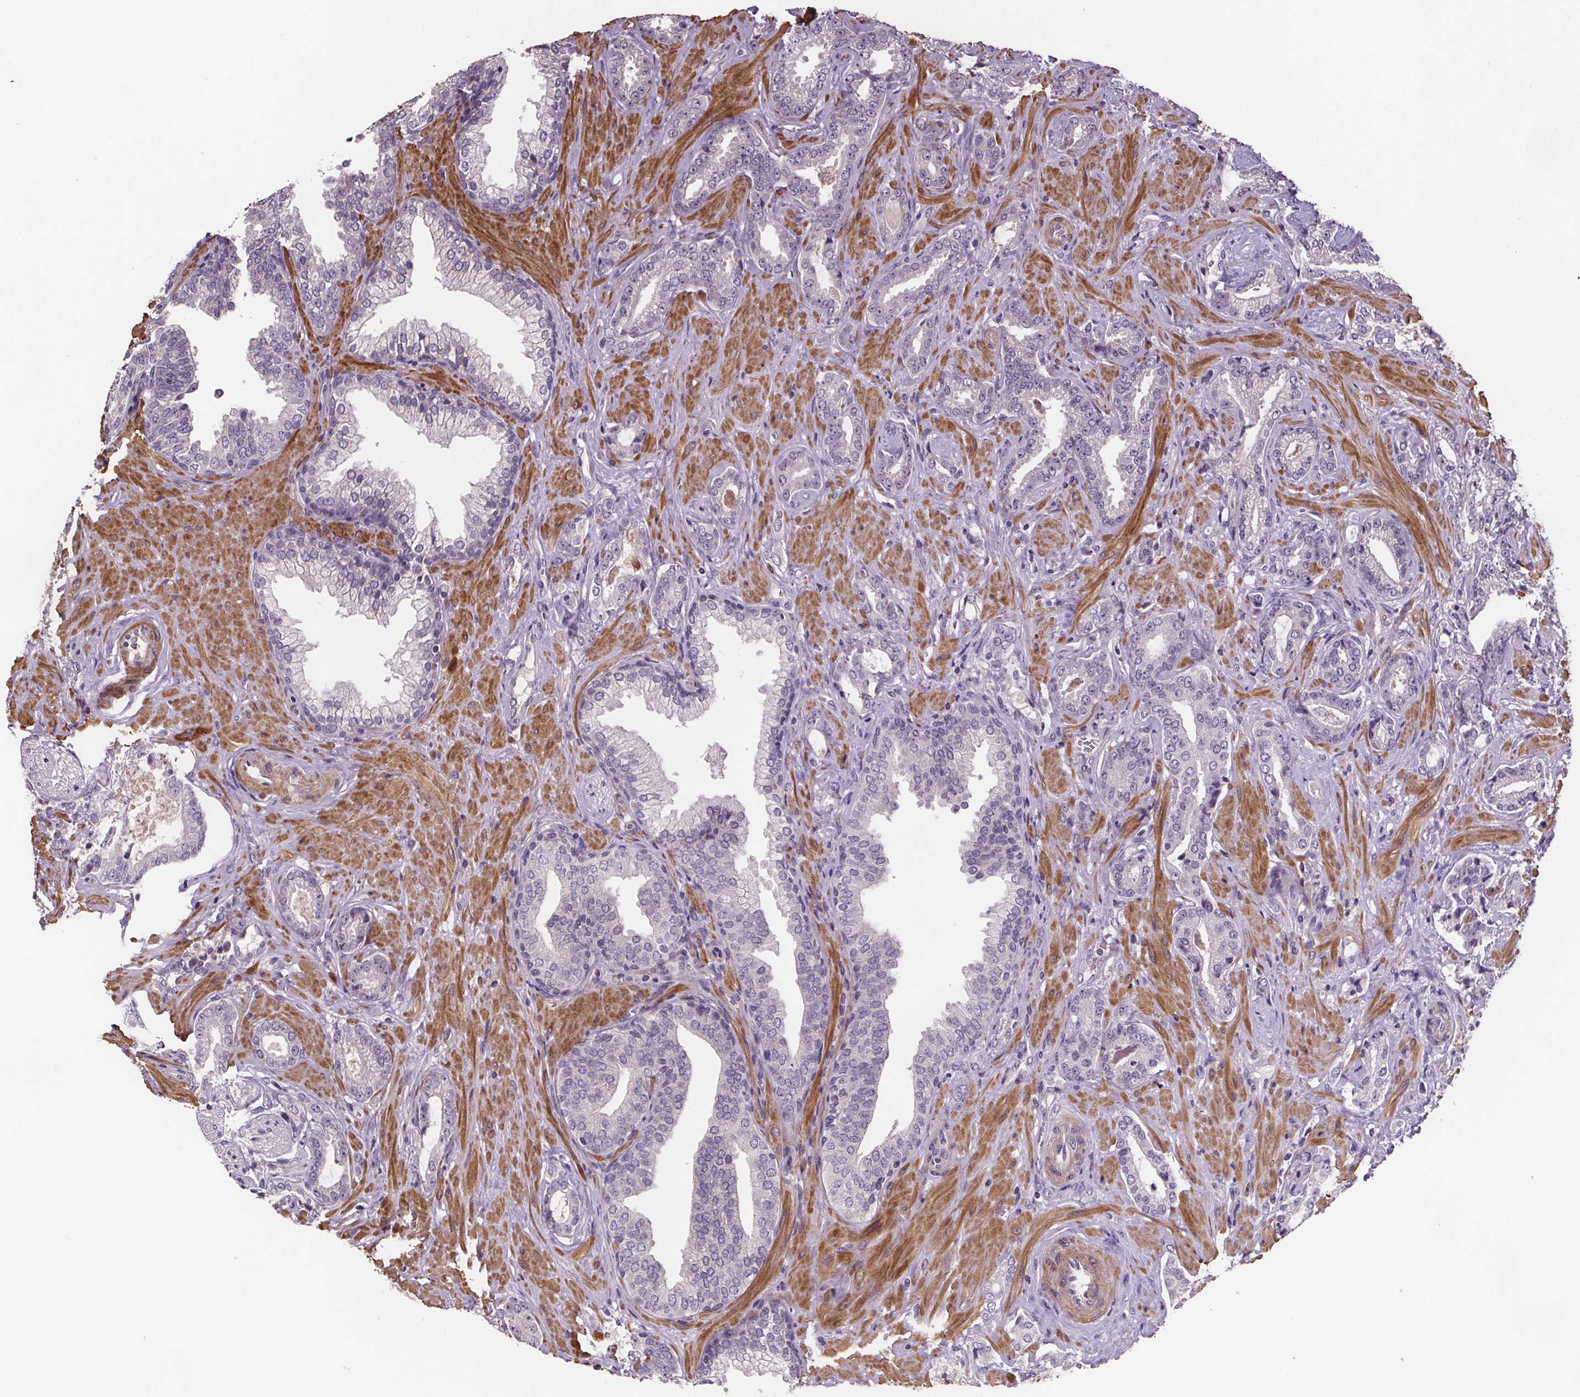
{"staining": {"intensity": "negative", "quantity": "none", "location": "none"}, "tissue": "prostate cancer", "cell_type": "Tumor cells", "image_type": "cancer", "snomed": [{"axis": "morphology", "description": "Adenocarcinoma, Low grade"}, {"axis": "topography", "description": "Prostate"}], "caption": "An image of human adenocarcinoma (low-grade) (prostate) is negative for staining in tumor cells.", "gene": "CLN3", "patient": {"sex": "male", "age": 61}}